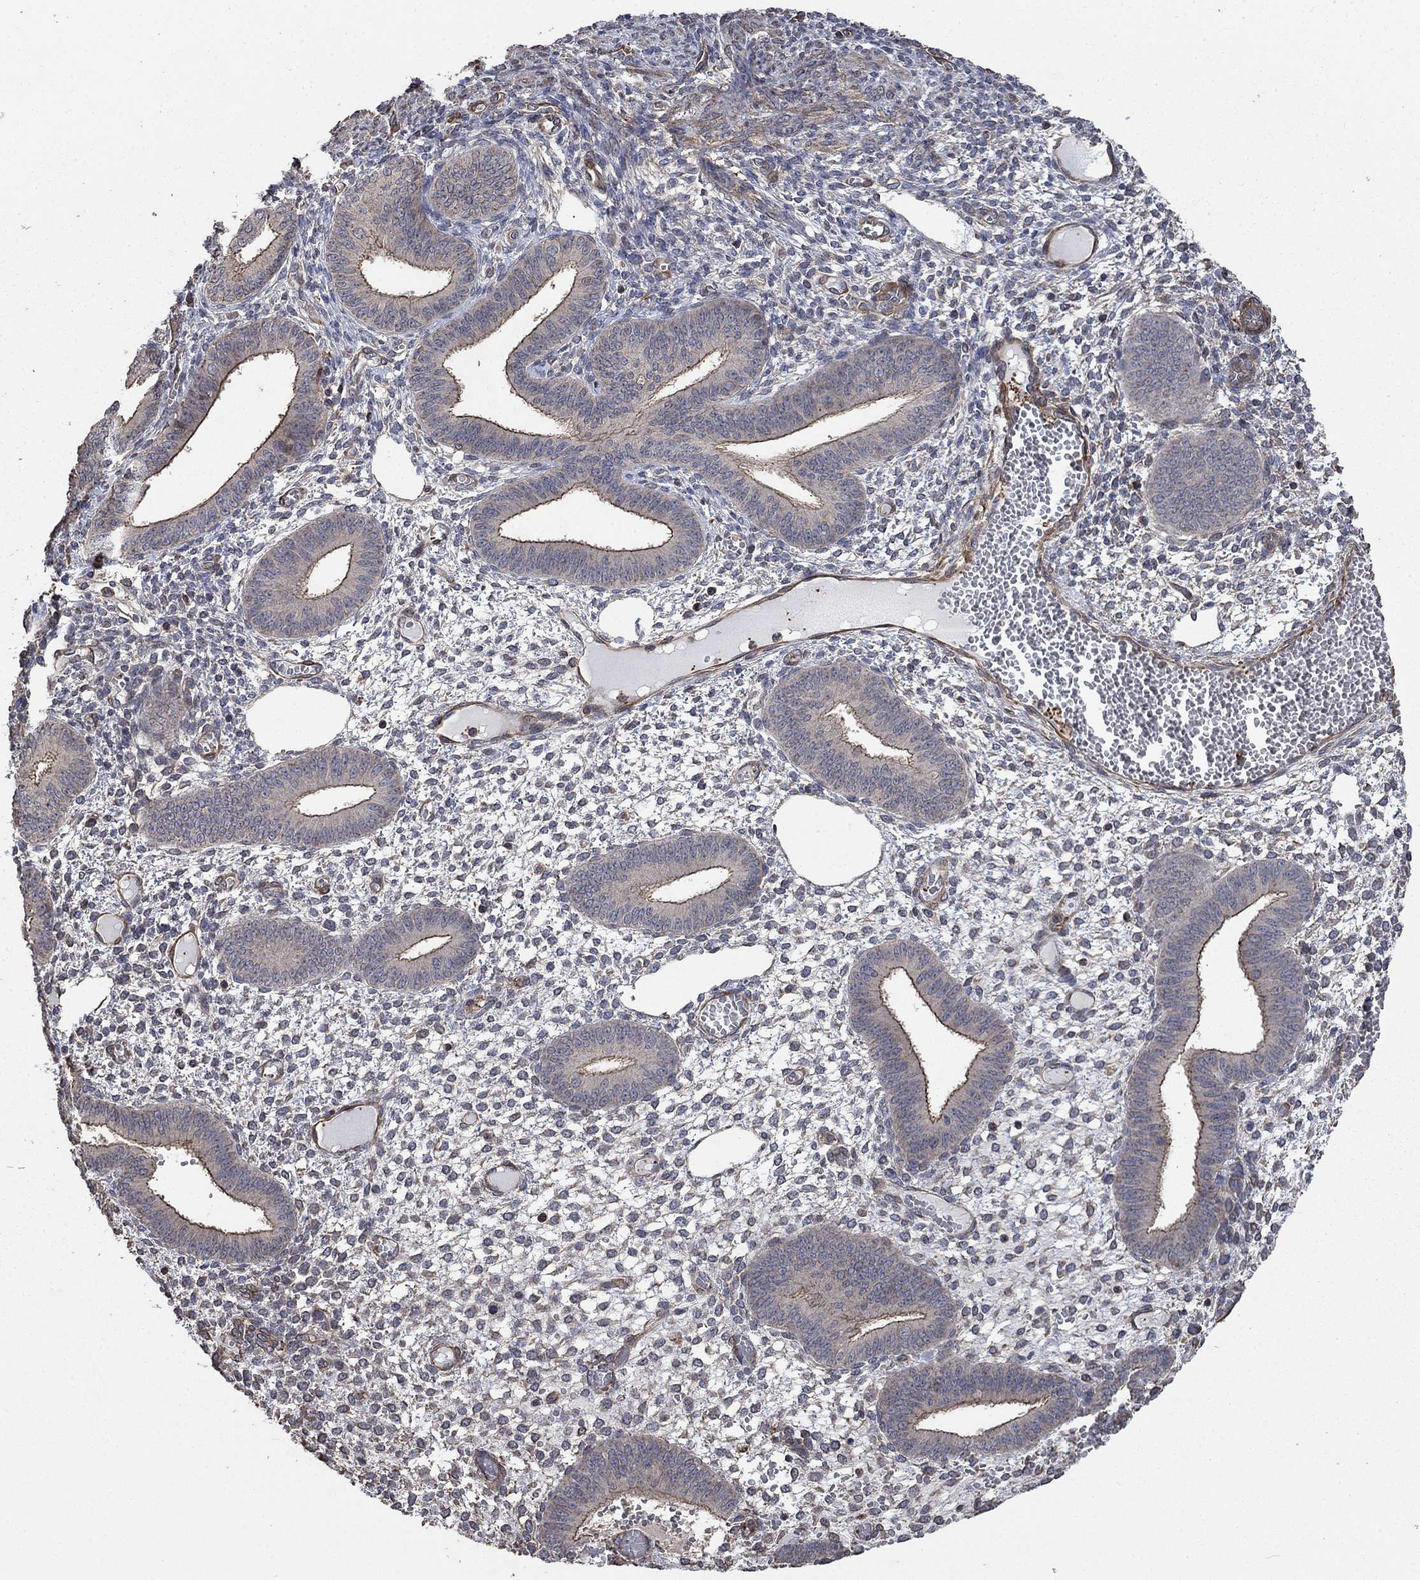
{"staining": {"intensity": "negative", "quantity": "none", "location": "none"}, "tissue": "endometrium", "cell_type": "Cells in endometrial stroma", "image_type": "normal", "snomed": [{"axis": "morphology", "description": "Normal tissue, NOS"}, {"axis": "topography", "description": "Endometrium"}], "caption": "High power microscopy histopathology image of an IHC photomicrograph of benign endometrium, revealing no significant staining in cells in endometrial stroma. The staining was performed using DAB (3,3'-diaminobenzidine) to visualize the protein expression in brown, while the nuclei were stained in blue with hematoxylin (Magnification: 20x).", "gene": "PDE3A", "patient": {"sex": "female", "age": 42}}